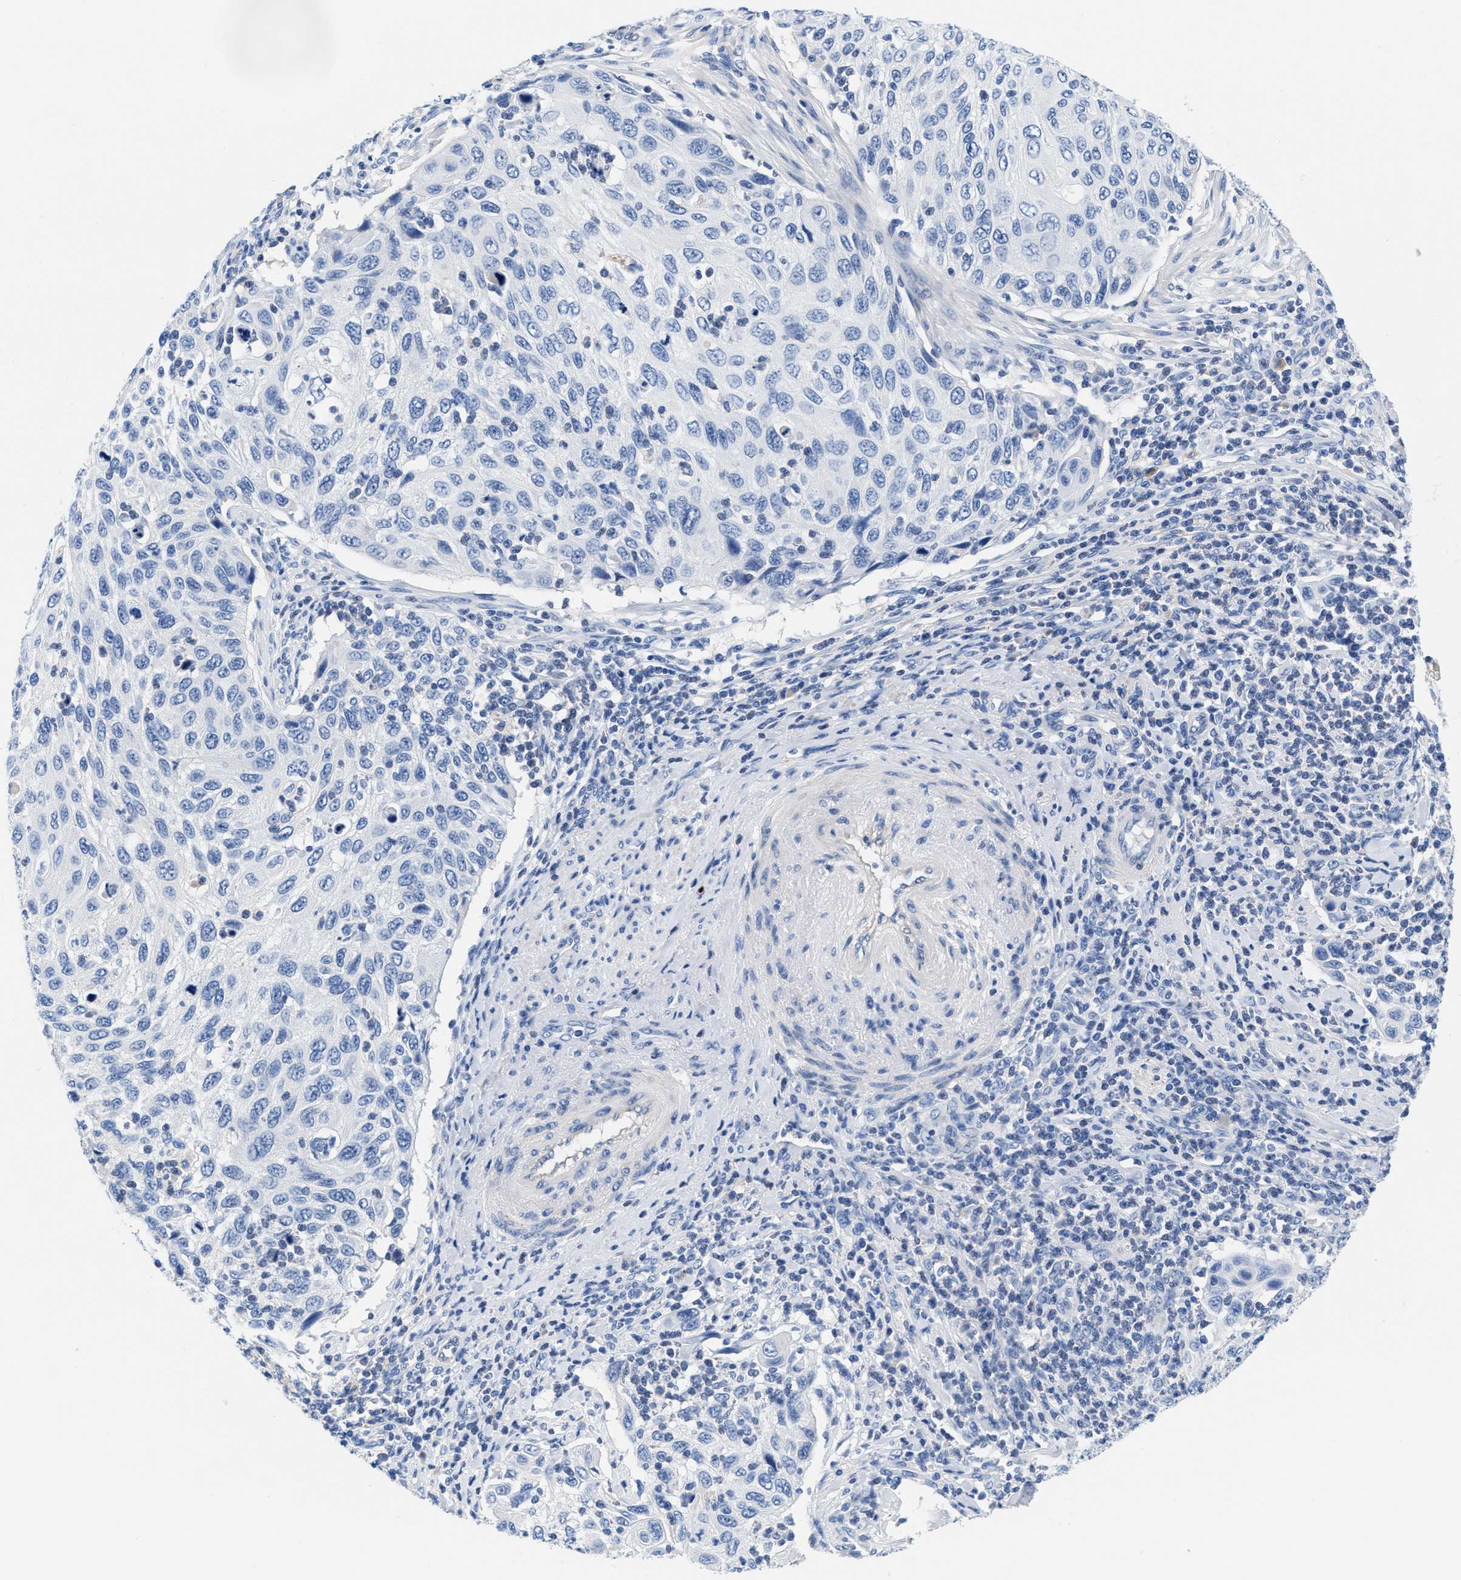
{"staining": {"intensity": "negative", "quantity": "none", "location": "none"}, "tissue": "cervical cancer", "cell_type": "Tumor cells", "image_type": "cancer", "snomed": [{"axis": "morphology", "description": "Squamous cell carcinoma, NOS"}, {"axis": "topography", "description": "Cervix"}], "caption": "Cervical squamous cell carcinoma was stained to show a protein in brown. There is no significant staining in tumor cells.", "gene": "SLFN13", "patient": {"sex": "female", "age": 70}}